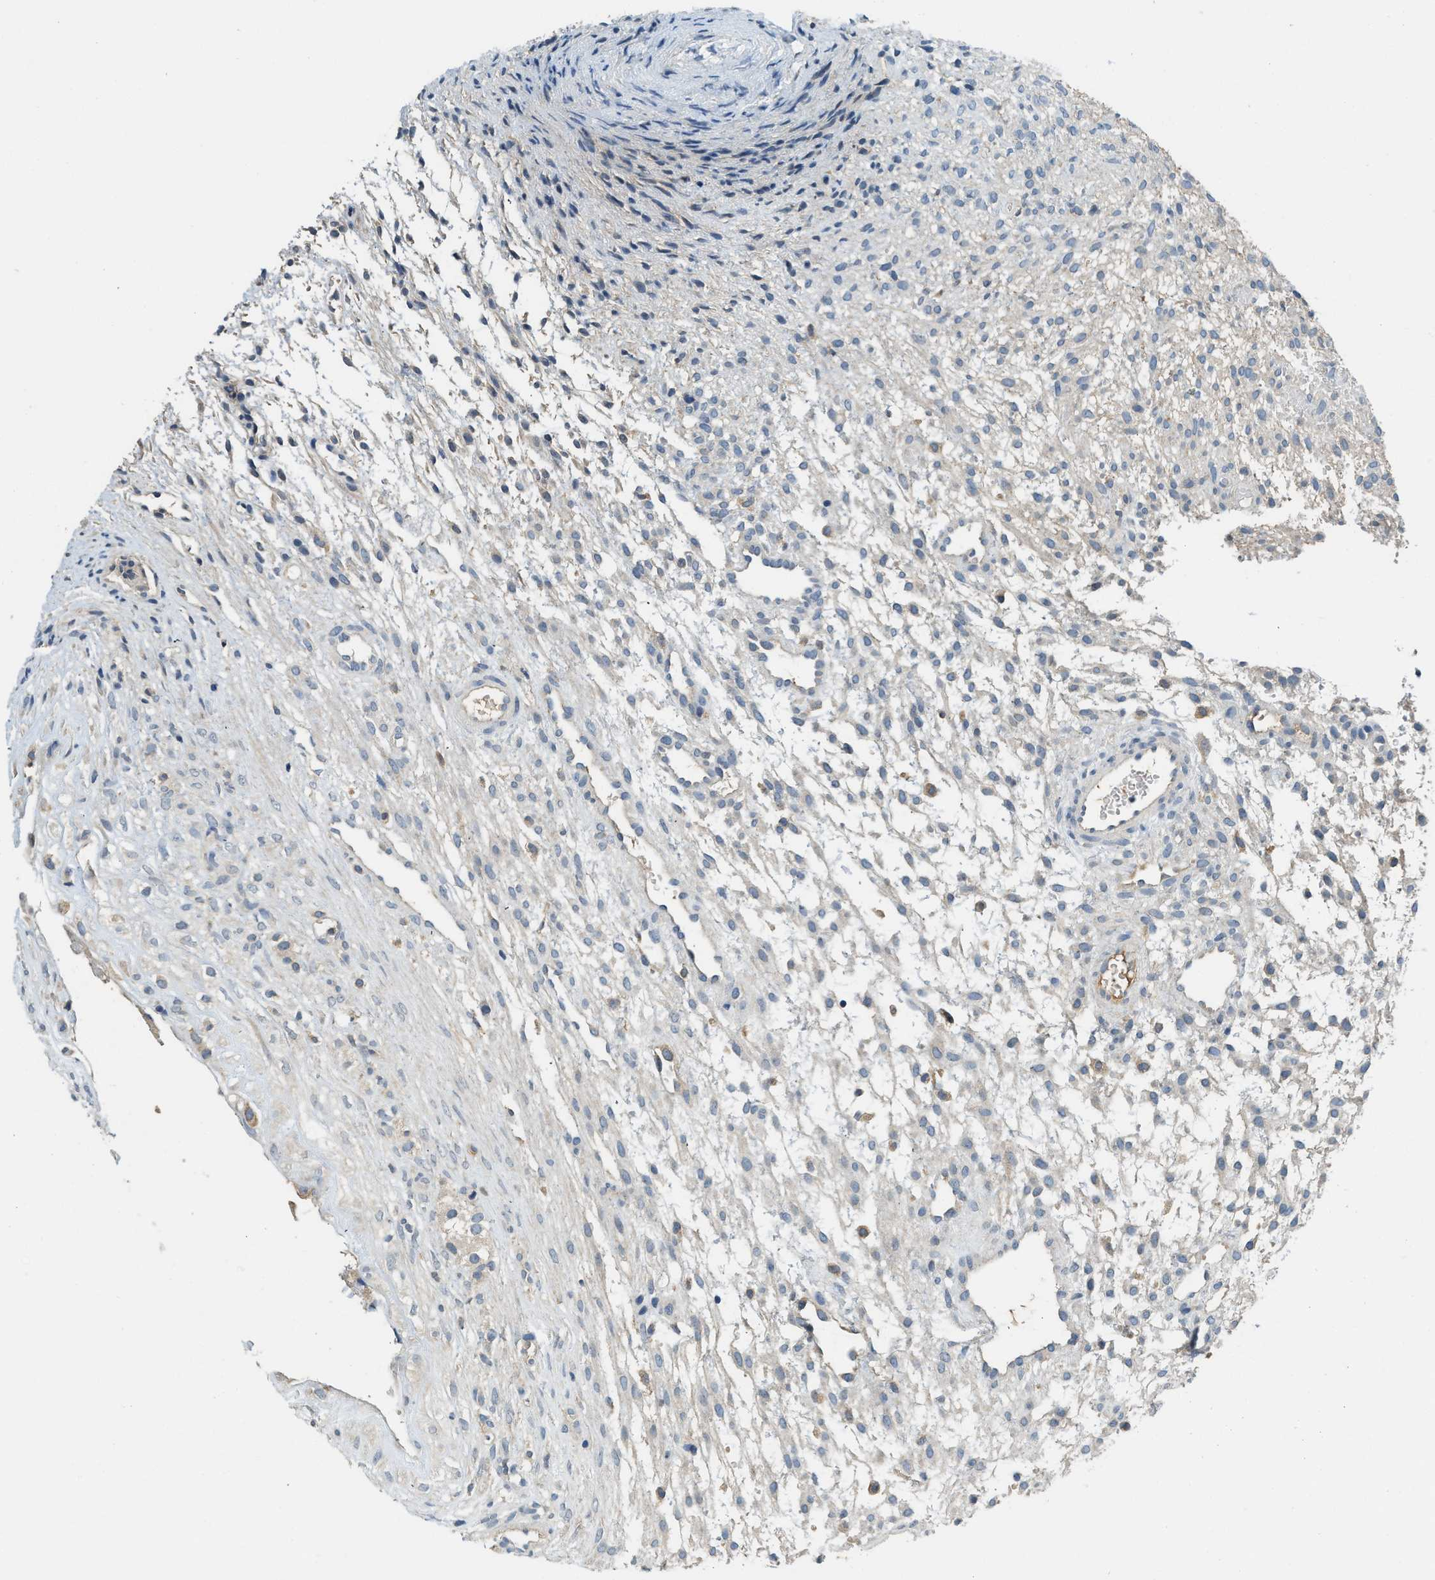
{"staining": {"intensity": "negative", "quantity": "none", "location": "none"}, "tissue": "ovary", "cell_type": "Follicle cells", "image_type": "normal", "snomed": [{"axis": "morphology", "description": "Normal tissue, NOS"}, {"axis": "morphology", "description": "Cyst, NOS"}, {"axis": "topography", "description": "Ovary"}], "caption": "Micrograph shows no significant protein positivity in follicle cells of normal ovary.", "gene": "BCAP31", "patient": {"sex": "female", "age": 18}}